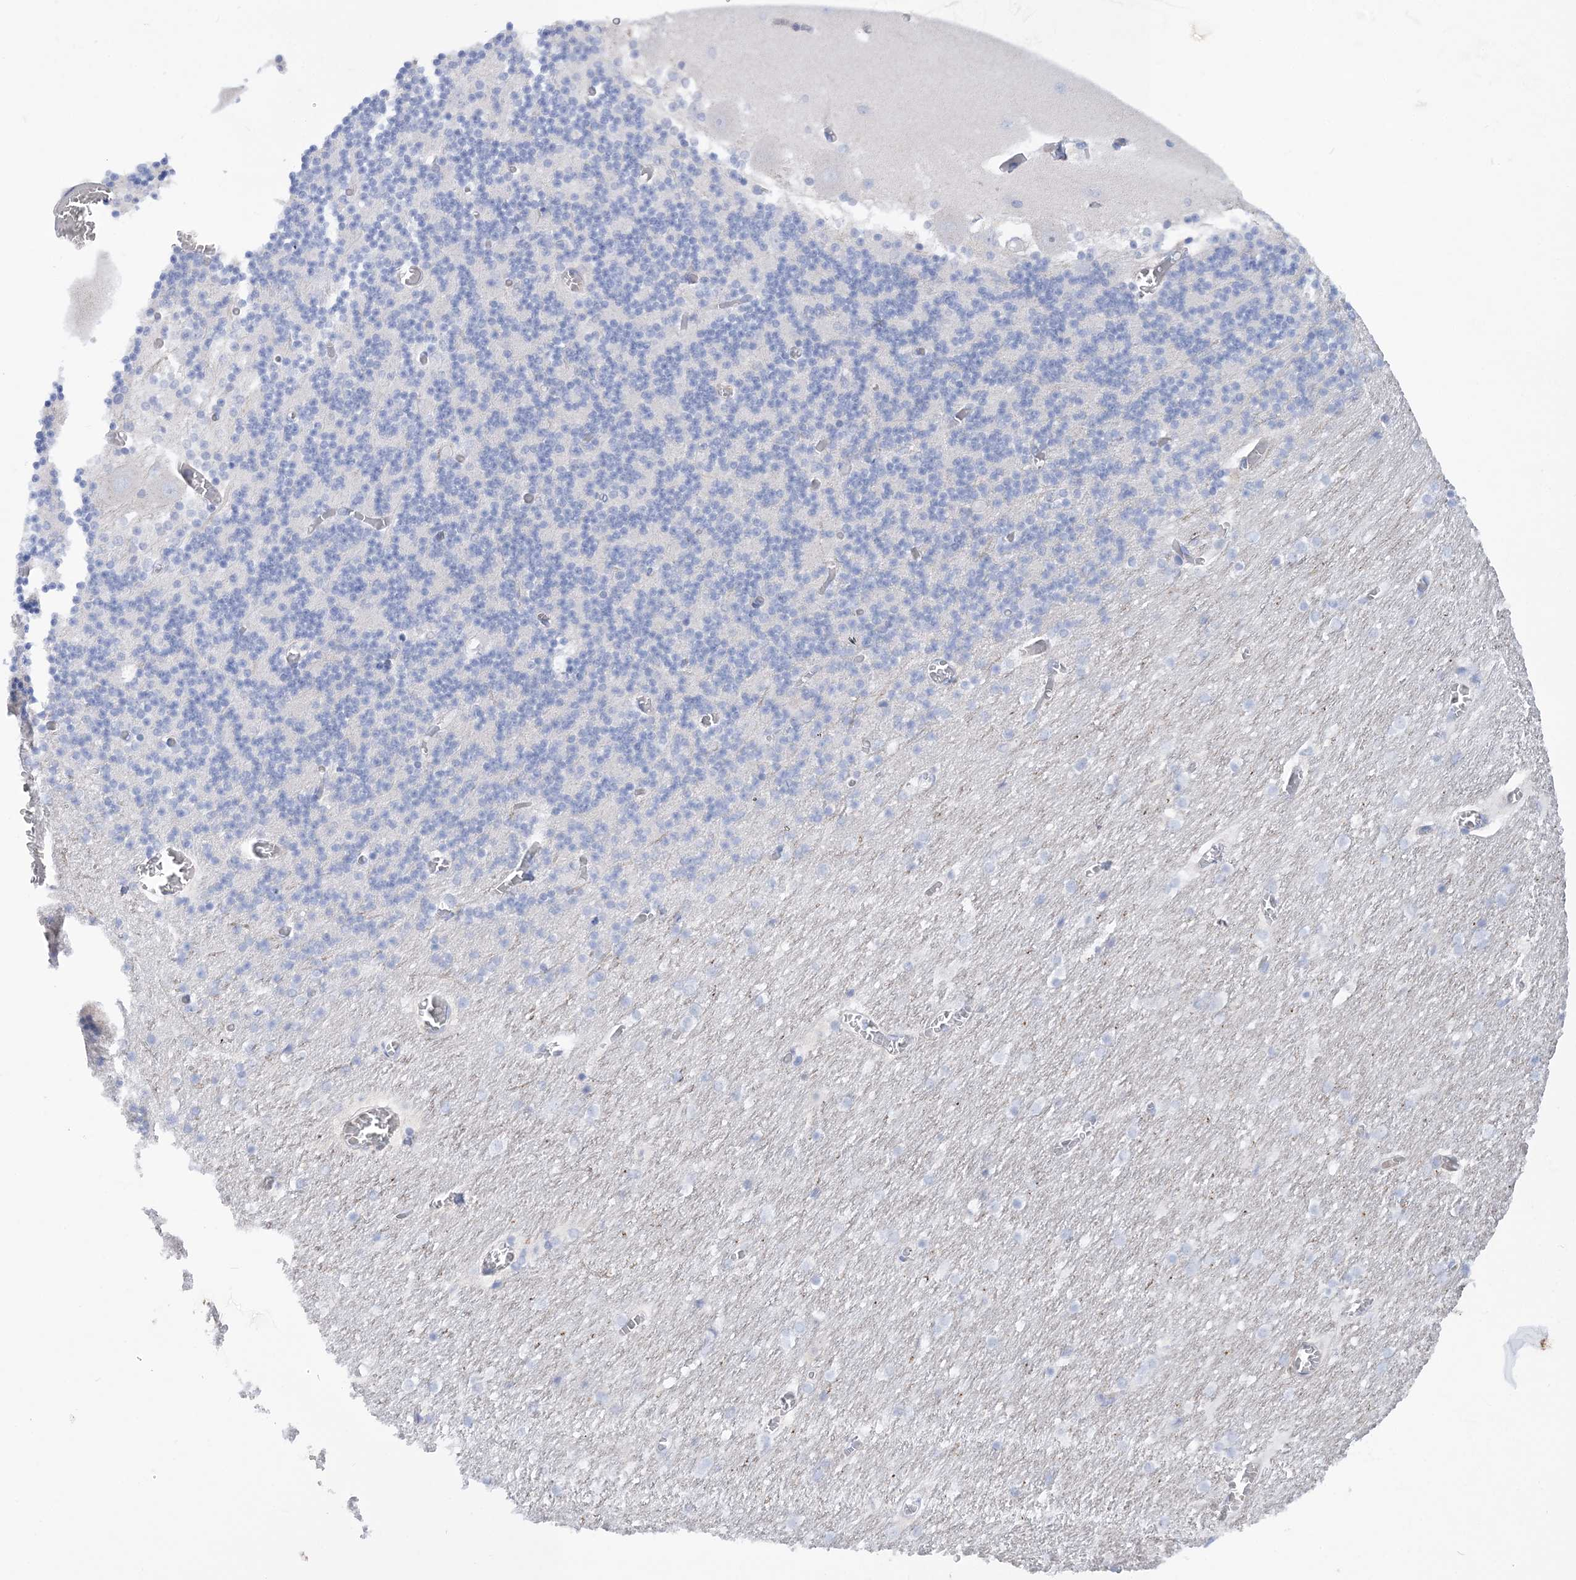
{"staining": {"intensity": "negative", "quantity": "none", "location": "none"}, "tissue": "cerebellum", "cell_type": "Cells in granular layer", "image_type": "normal", "snomed": [{"axis": "morphology", "description": "Normal tissue, NOS"}, {"axis": "topography", "description": "Cerebellum"}], "caption": "IHC of benign cerebellum shows no positivity in cells in granular layer.", "gene": "WDR74", "patient": {"sex": "female", "age": 28}}